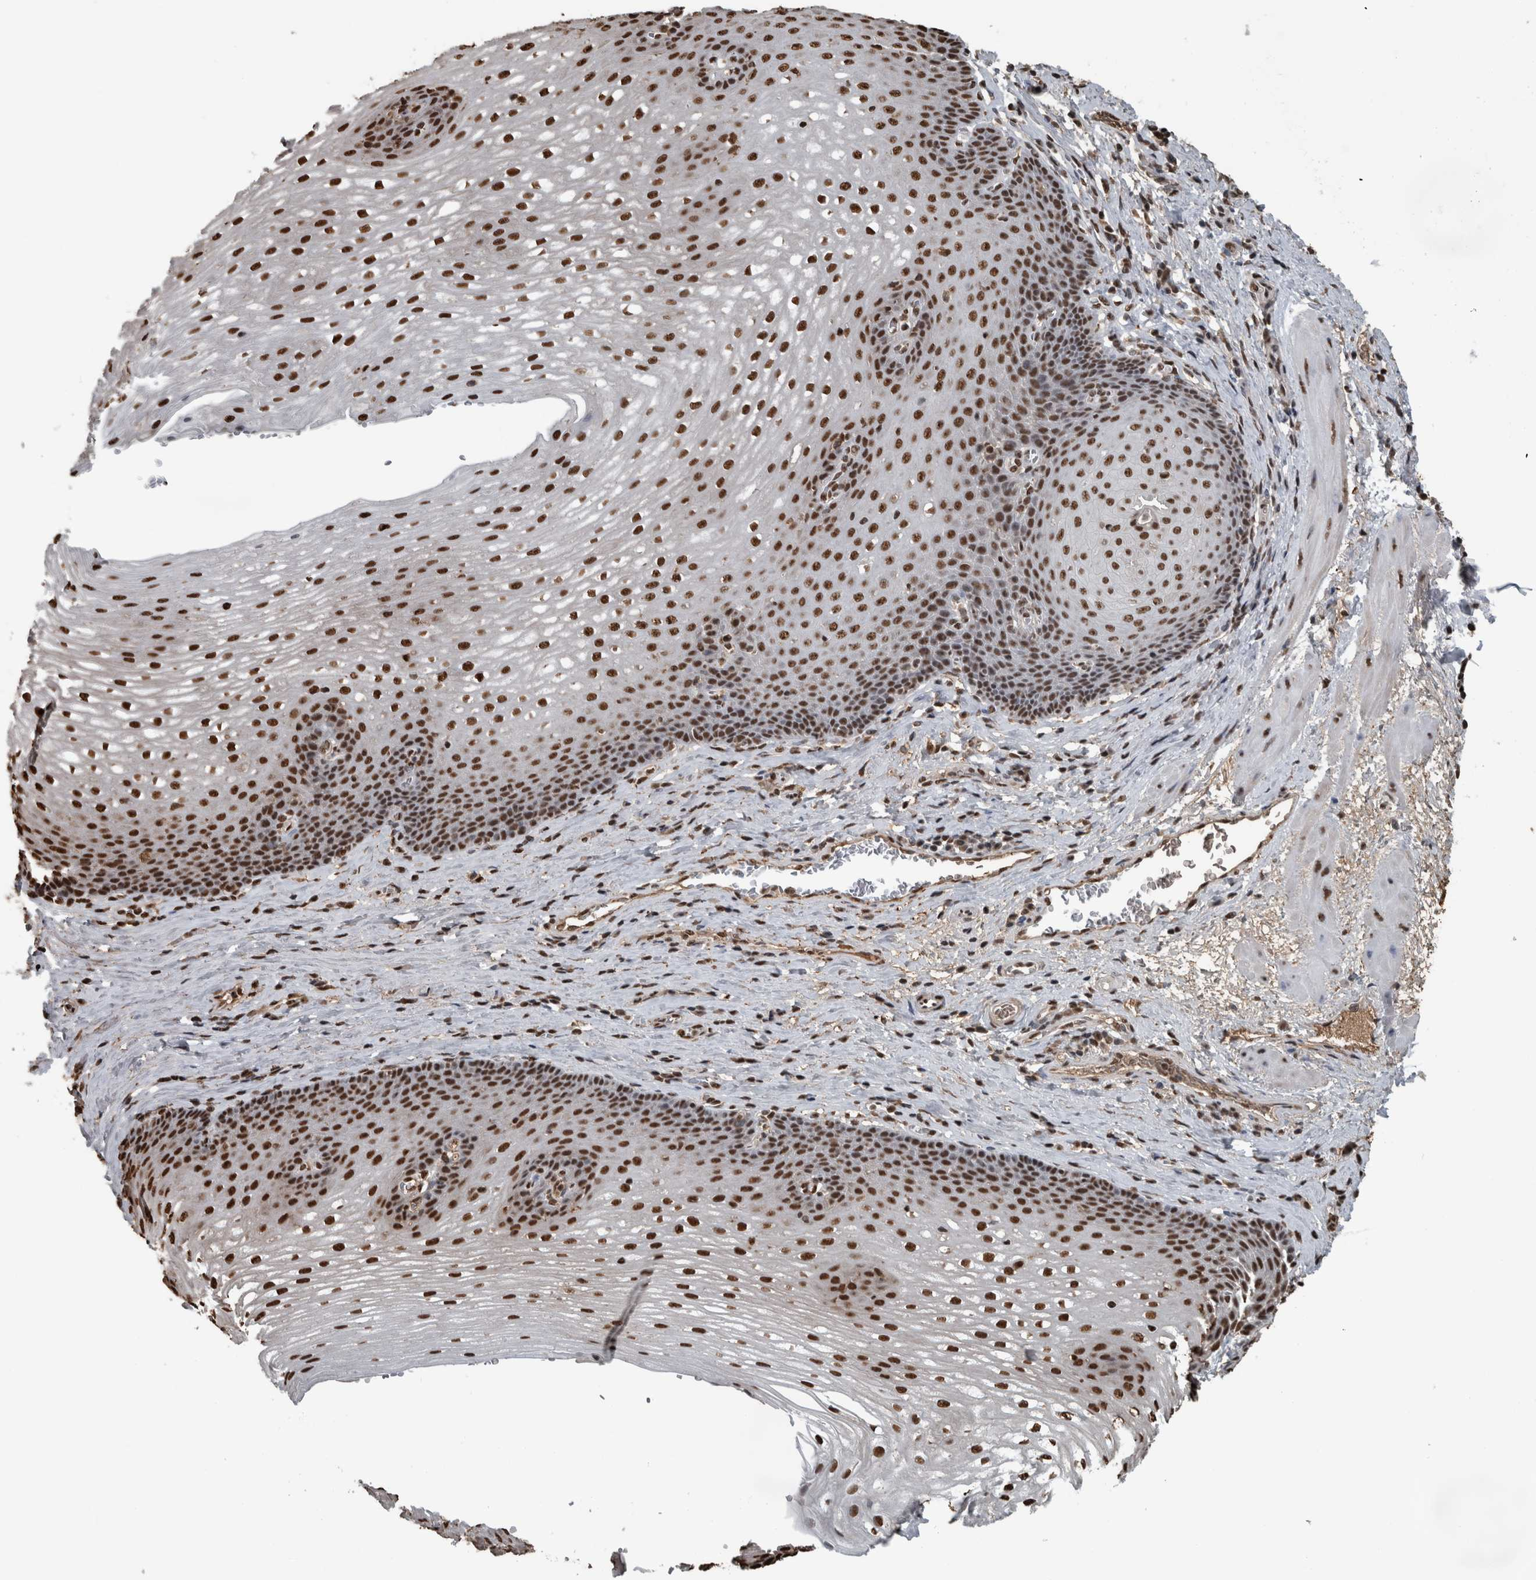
{"staining": {"intensity": "strong", "quantity": ">75%", "location": "nuclear"}, "tissue": "esophagus", "cell_type": "Squamous epithelial cells", "image_type": "normal", "snomed": [{"axis": "morphology", "description": "Normal tissue, NOS"}, {"axis": "topography", "description": "Esophagus"}], "caption": "Immunohistochemistry photomicrograph of unremarkable esophagus: esophagus stained using IHC exhibits high levels of strong protein expression localized specifically in the nuclear of squamous epithelial cells, appearing as a nuclear brown color.", "gene": "TGS1", "patient": {"sex": "male", "age": 48}}